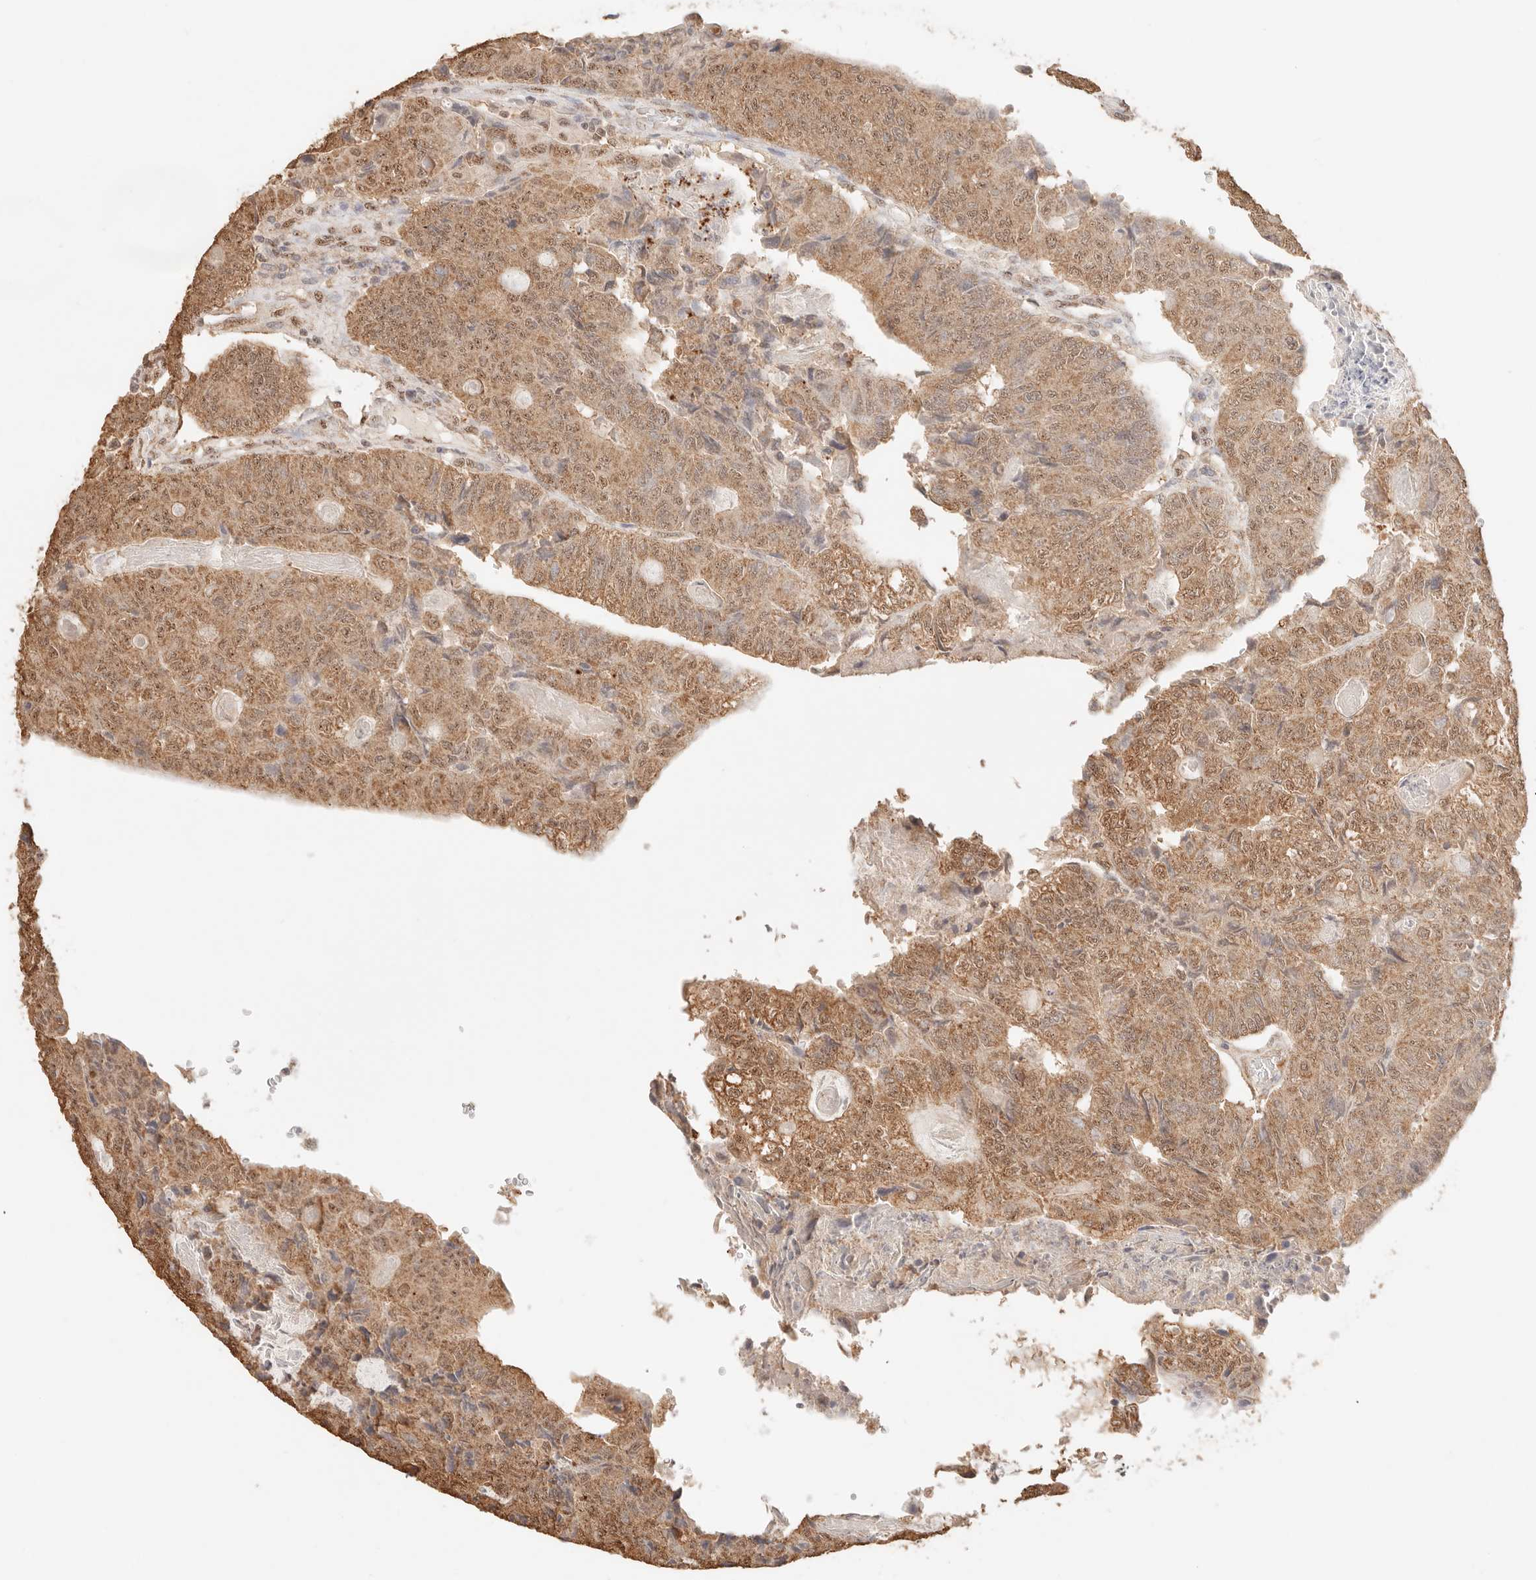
{"staining": {"intensity": "moderate", "quantity": ">75%", "location": "cytoplasmic/membranous,nuclear"}, "tissue": "colorectal cancer", "cell_type": "Tumor cells", "image_type": "cancer", "snomed": [{"axis": "morphology", "description": "Adenocarcinoma, NOS"}, {"axis": "topography", "description": "Colon"}], "caption": "Brown immunohistochemical staining in colorectal cancer shows moderate cytoplasmic/membranous and nuclear positivity in approximately >75% of tumor cells.", "gene": "IL1R2", "patient": {"sex": "female", "age": 67}}